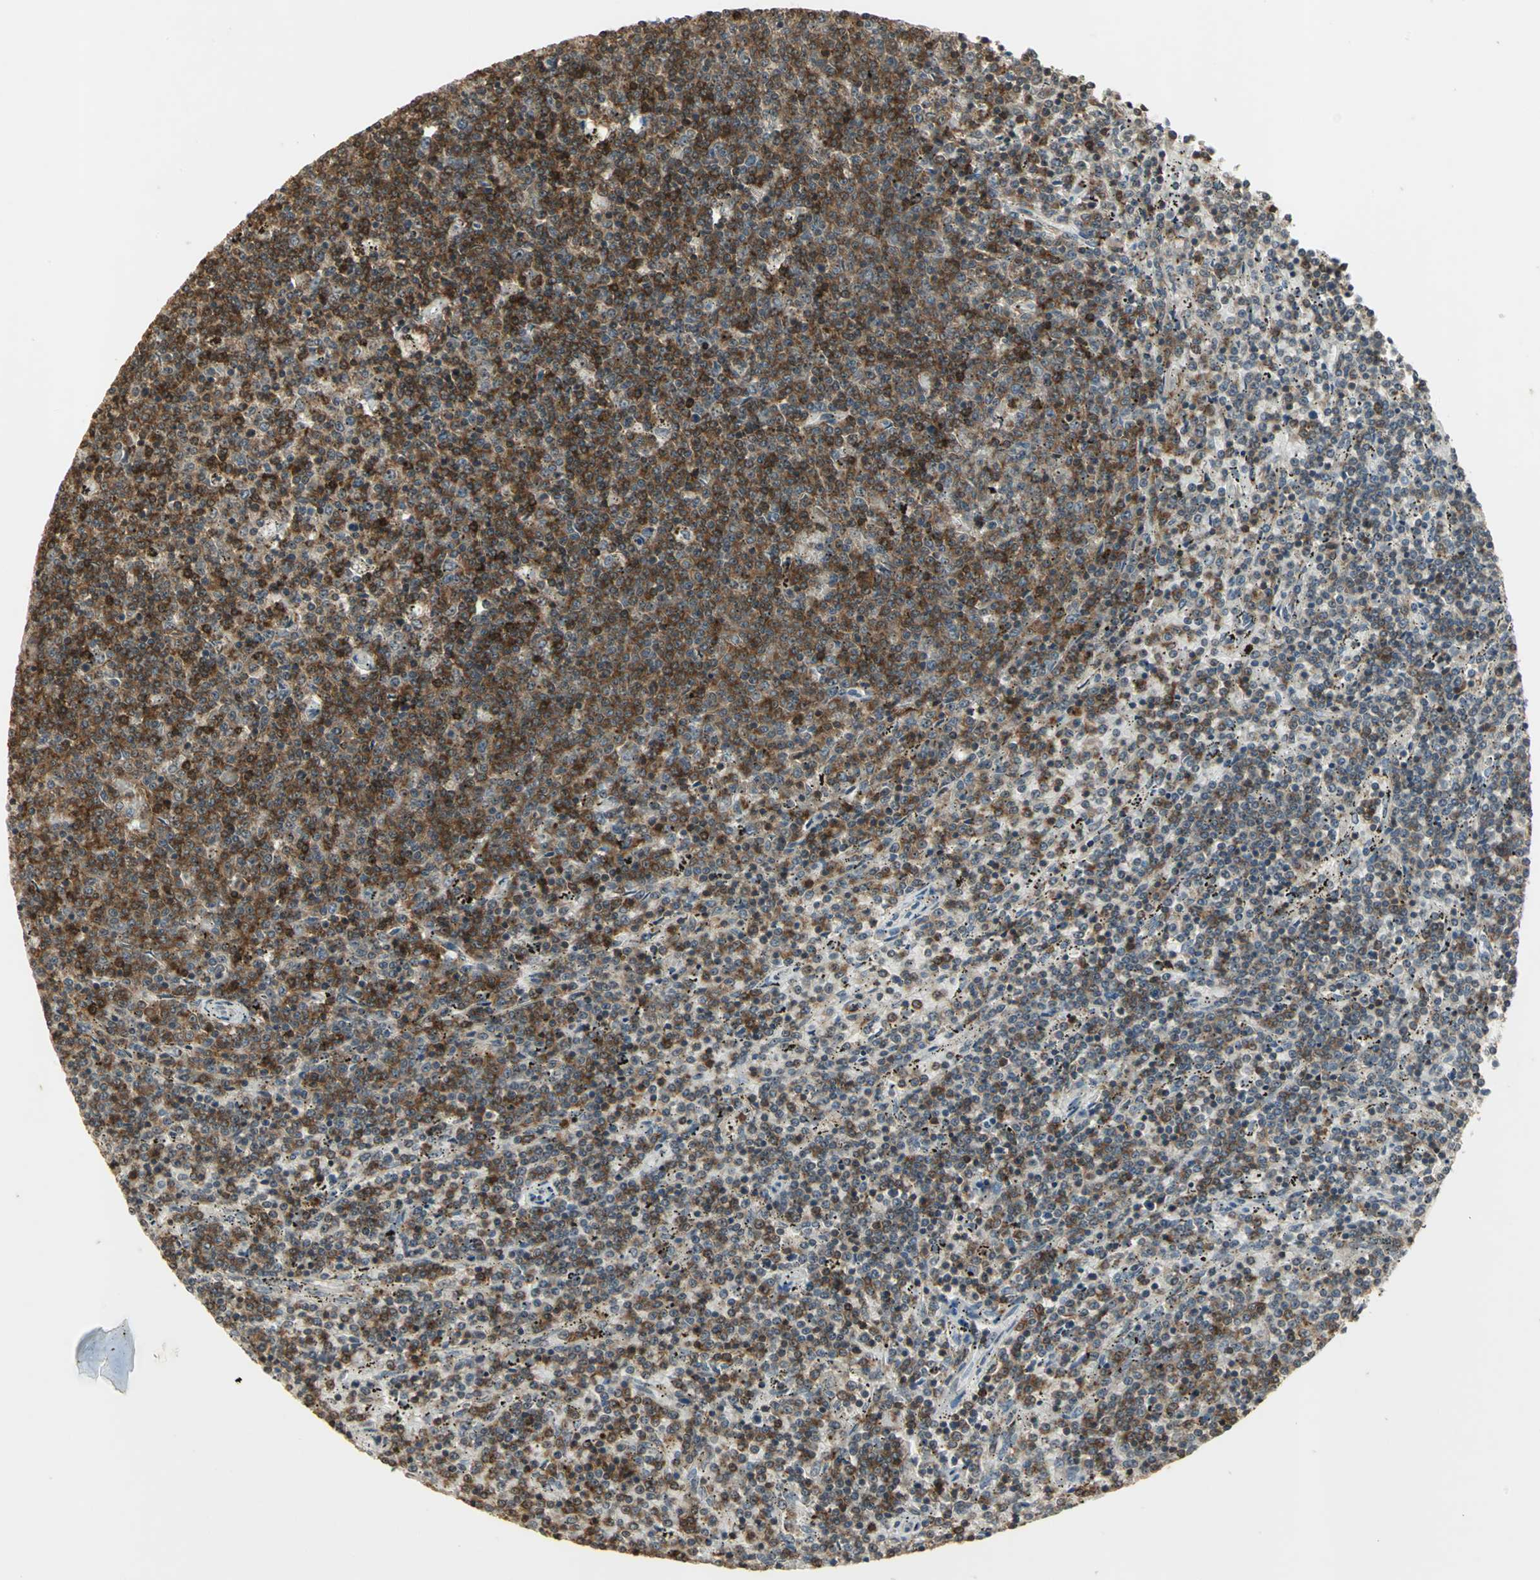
{"staining": {"intensity": "strong", "quantity": "25%-75%", "location": "cytoplasmic/membranous"}, "tissue": "lymphoma", "cell_type": "Tumor cells", "image_type": "cancer", "snomed": [{"axis": "morphology", "description": "Malignant lymphoma, non-Hodgkin's type, Low grade"}, {"axis": "topography", "description": "Spleen"}], "caption": "A brown stain labels strong cytoplasmic/membranous positivity of a protein in human lymphoma tumor cells.", "gene": "IL16", "patient": {"sex": "female", "age": 50}}